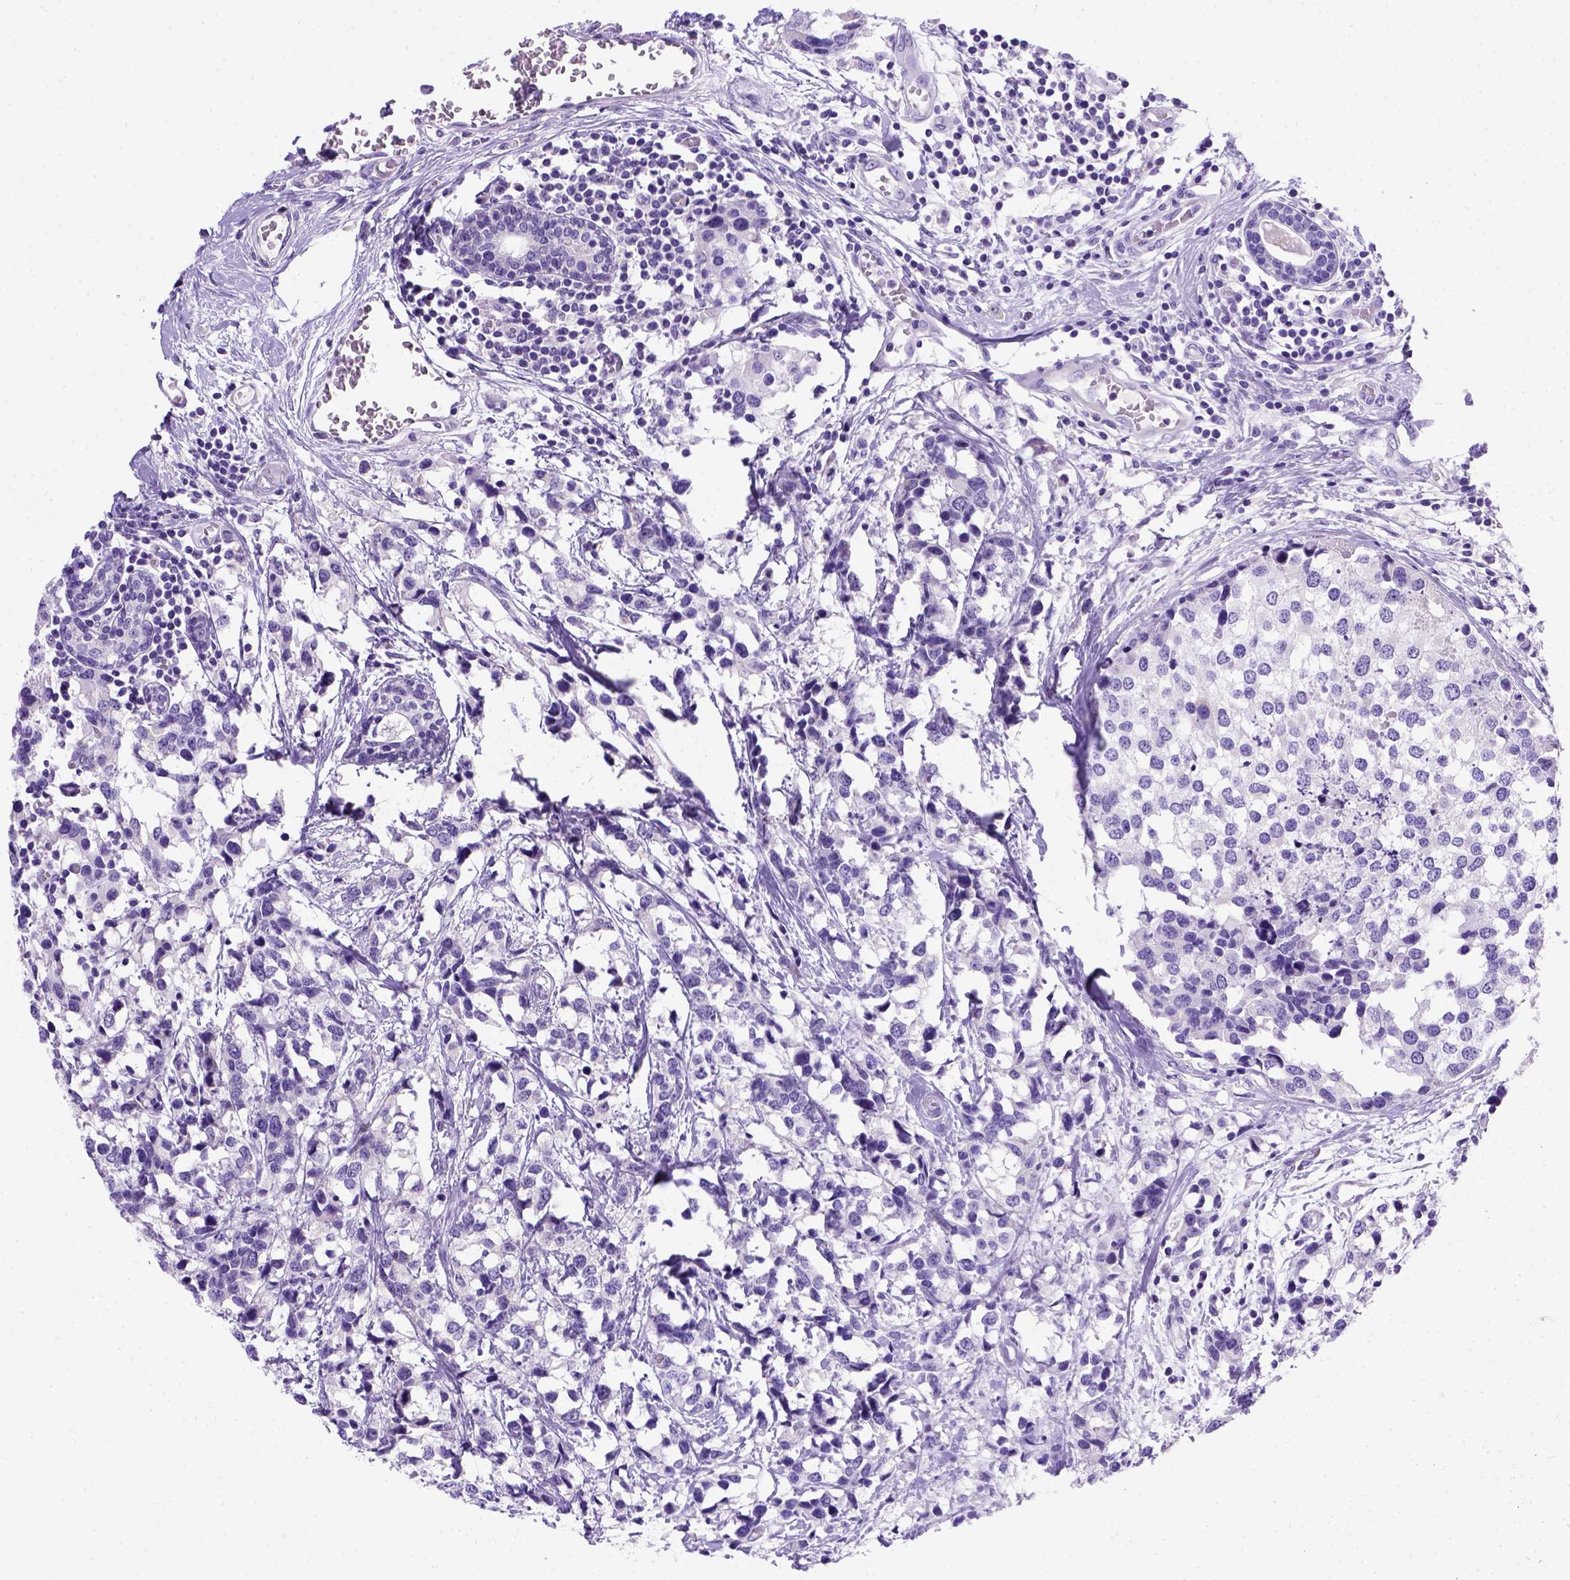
{"staining": {"intensity": "negative", "quantity": "none", "location": "none"}, "tissue": "breast cancer", "cell_type": "Tumor cells", "image_type": "cancer", "snomed": [{"axis": "morphology", "description": "Lobular carcinoma"}, {"axis": "topography", "description": "Breast"}], "caption": "Immunohistochemistry photomicrograph of neoplastic tissue: human breast cancer stained with DAB (3,3'-diaminobenzidine) shows no significant protein expression in tumor cells.", "gene": "FOXI1", "patient": {"sex": "female", "age": 59}}